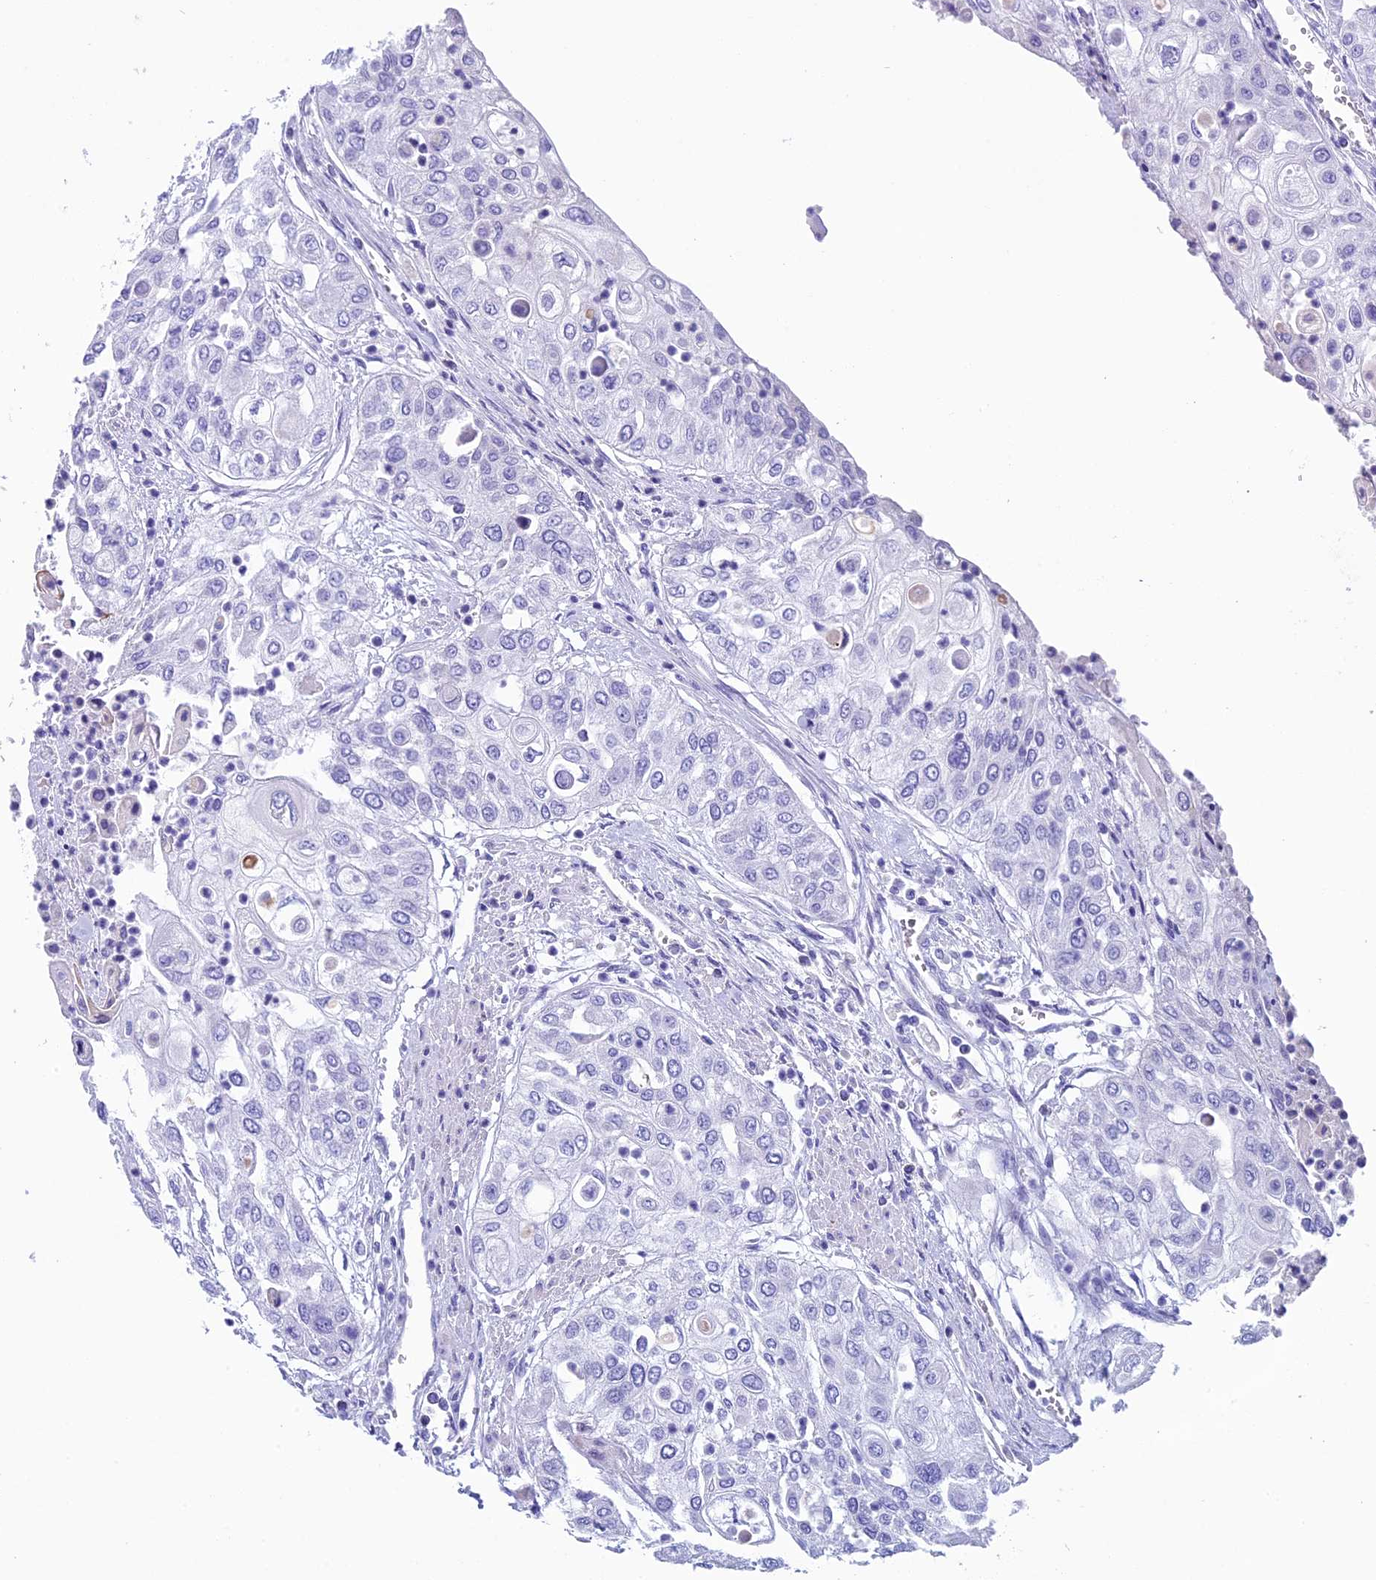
{"staining": {"intensity": "negative", "quantity": "none", "location": "none"}, "tissue": "urothelial cancer", "cell_type": "Tumor cells", "image_type": "cancer", "snomed": [{"axis": "morphology", "description": "Urothelial carcinoma, High grade"}, {"axis": "topography", "description": "Urinary bladder"}], "caption": "Tumor cells show no significant expression in high-grade urothelial carcinoma.", "gene": "ZNF563", "patient": {"sex": "female", "age": 79}}